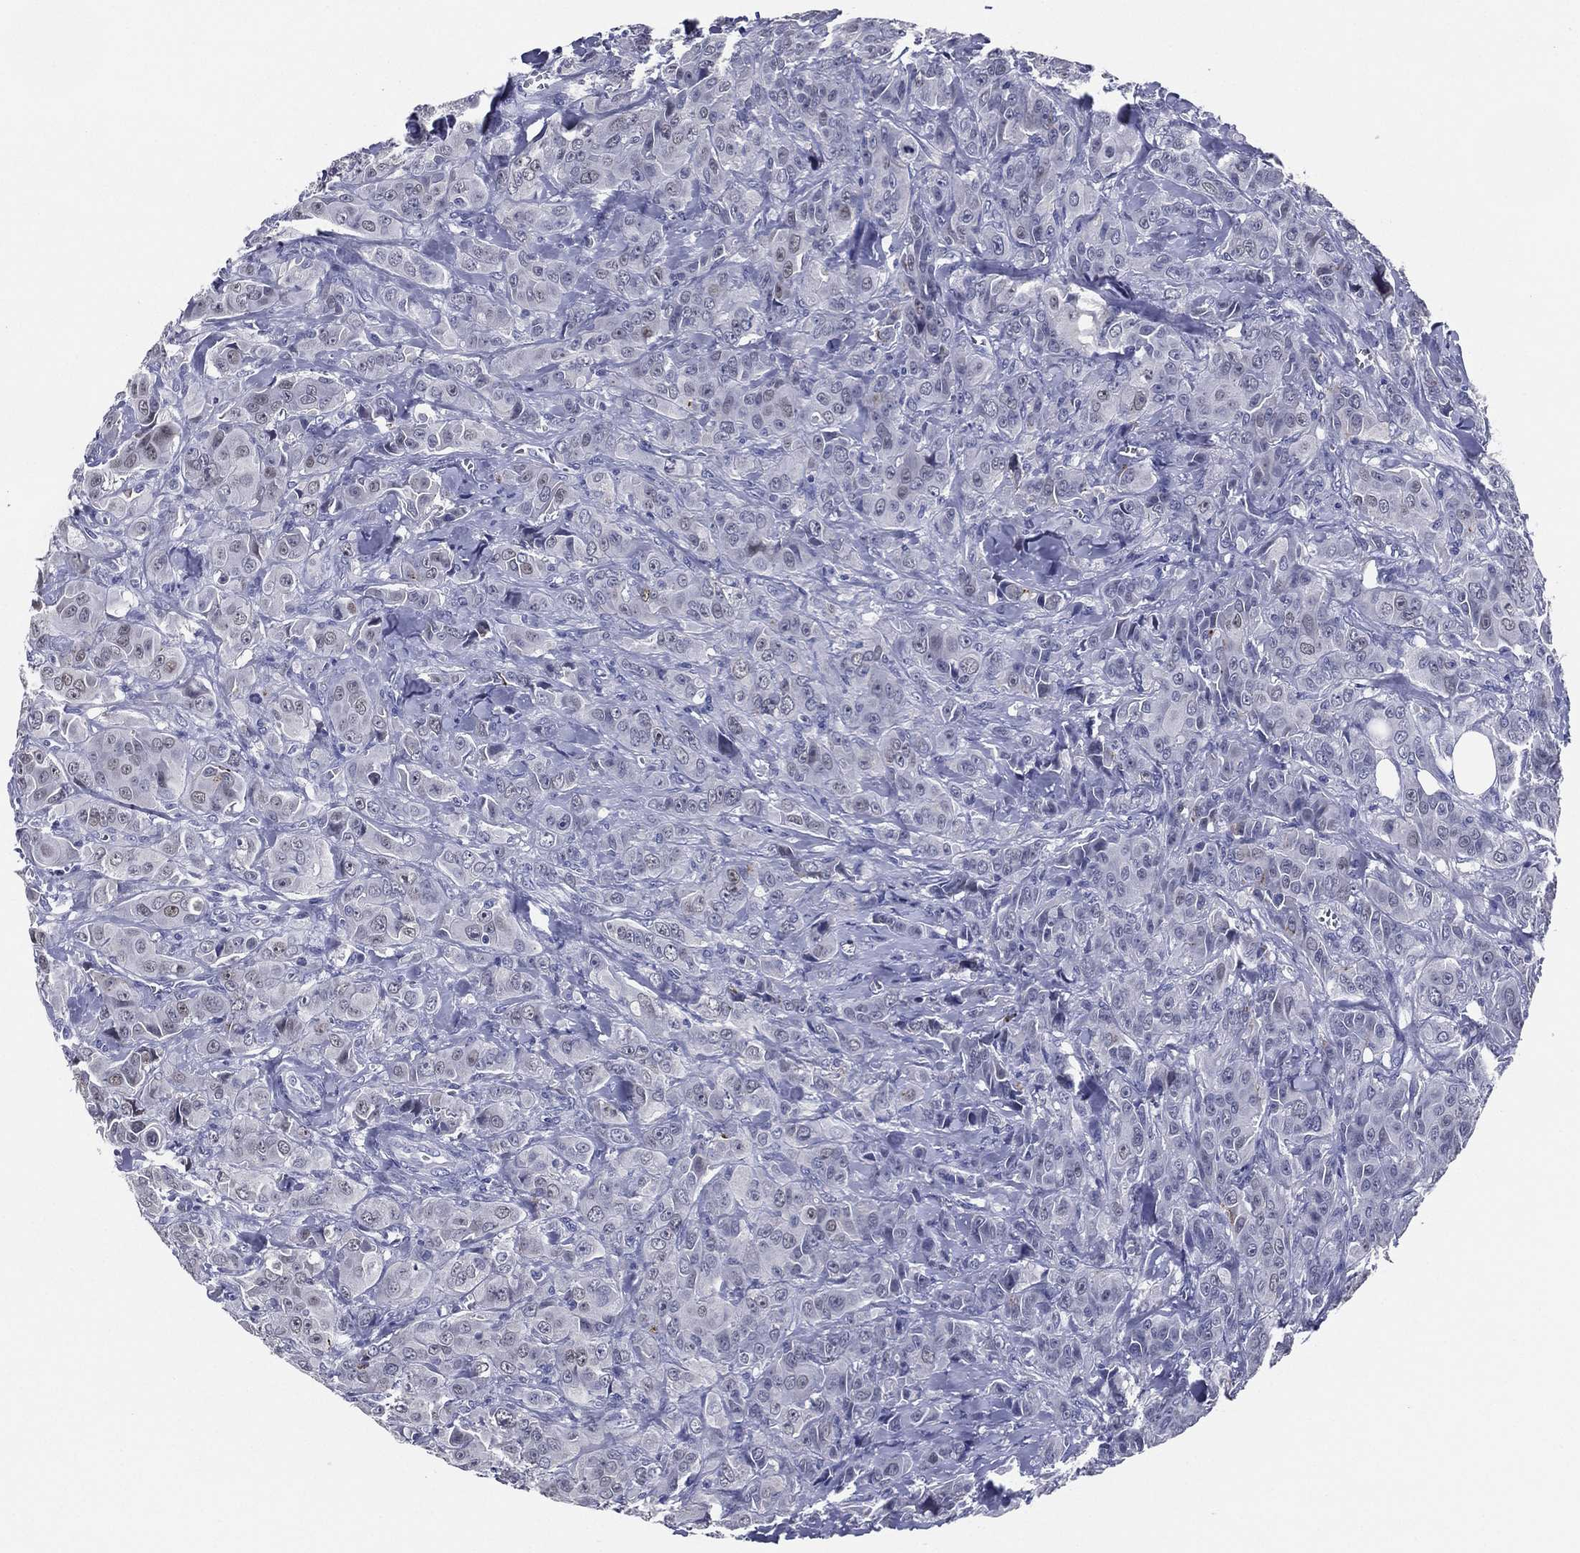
{"staining": {"intensity": "negative", "quantity": "none", "location": "none"}, "tissue": "breast cancer", "cell_type": "Tumor cells", "image_type": "cancer", "snomed": [{"axis": "morphology", "description": "Duct carcinoma"}, {"axis": "topography", "description": "Breast"}], "caption": "DAB (3,3'-diaminobenzidine) immunohistochemical staining of breast cancer demonstrates no significant expression in tumor cells. (Stains: DAB (3,3'-diaminobenzidine) IHC with hematoxylin counter stain, Microscopy: brightfield microscopy at high magnification).", "gene": "TFAP2A", "patient": {"sex": "female", "age": 43}}